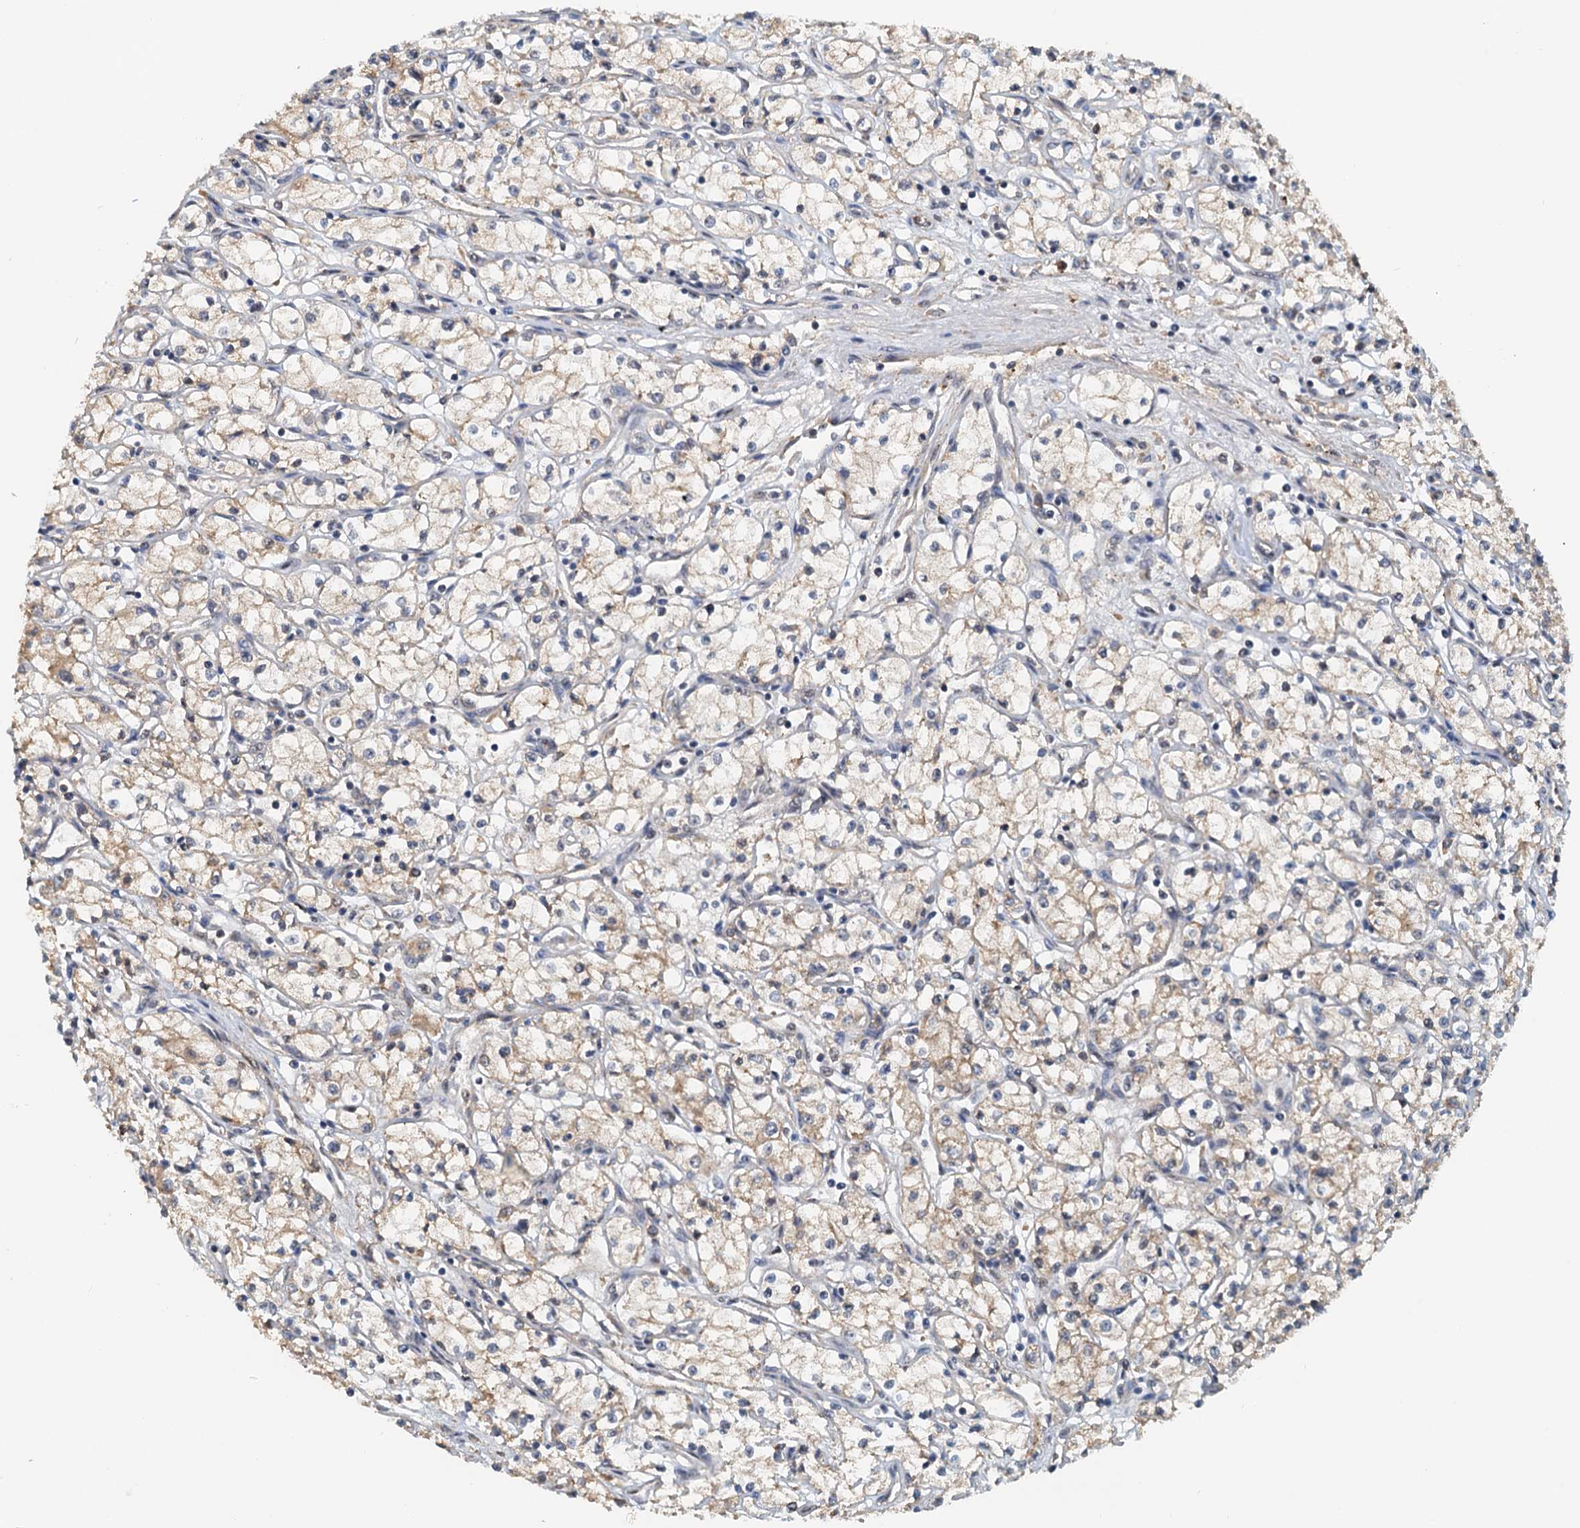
{"staining": {"intensity": "weak", "quantity": "<25%", "location": "cytoplasmic/membranous"}, "tissue": "renal cancer", "cell_type": "Tumor cells", "image_type": "cancer", "snomed": [{"axis": "morphology", "description": "Adenocarcinoma, NOS"}, {"axis": "topography", "description": "Kidney"}], "caption": "IHC histopathology image of neoplastic tissue: human renal adenocarcinoma stained with DAB demonstrates no significant protein staining in tumor cells.", "gene": "UBL7", "patient": {"sex": "male", "age": 59}}